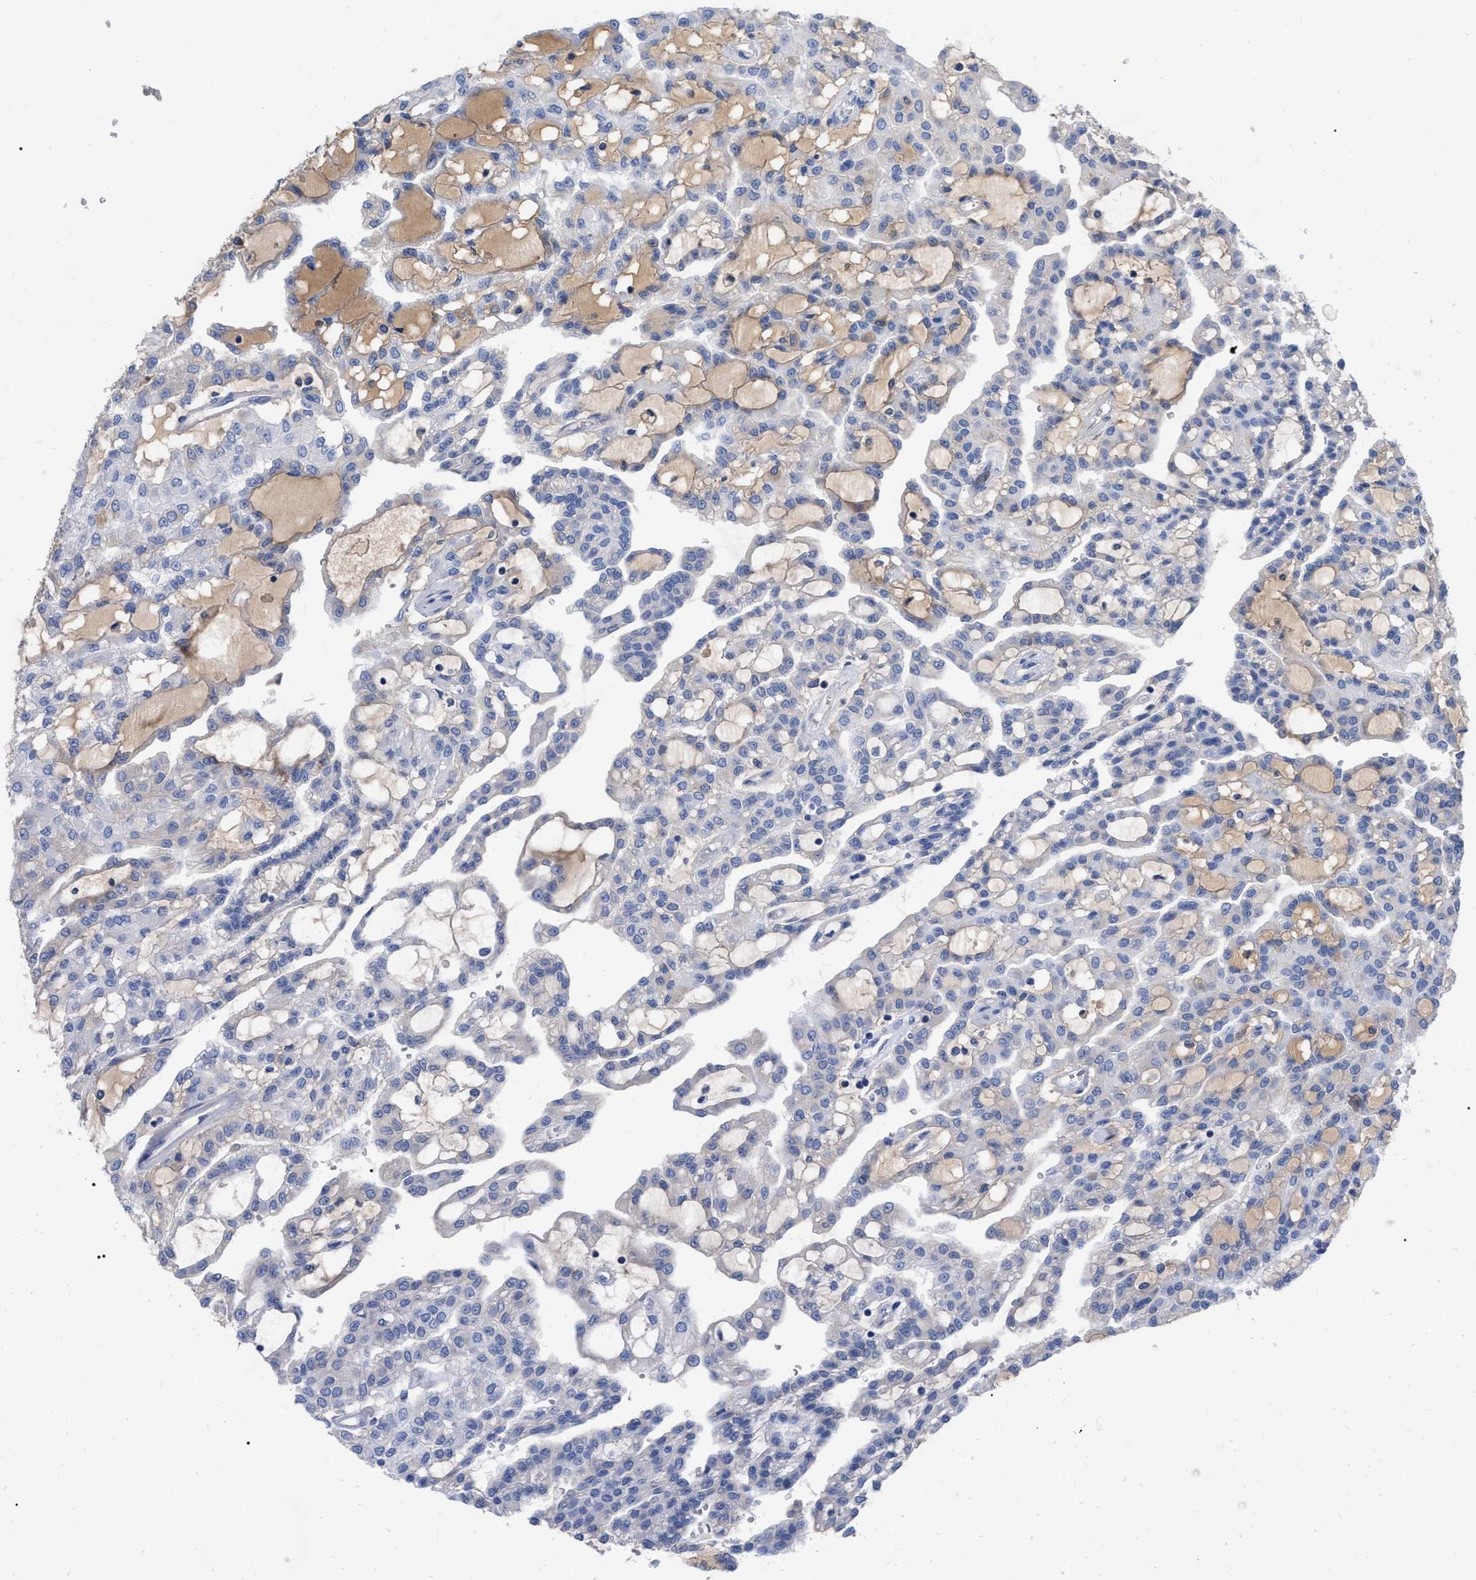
{"staining": {"intensity": "negative", "quantity": "none", "location": "none"}, "tissue": "renal cancer", "cell_type": "Tumor cells", "image_type": "cancer", "snomed": [{"axis": "morphology", "description": "Adenocarcinoma, NOS"}, {"axis": "topography", "description": "Kidney"}], "caption": "DAB (3,3'-diaminobenzidine) immunohistochemical staining of human adenocarcinoma (renal) demonstrates no significant staining in tumor cells.", "gene": "IGHV5-51", "patient": {"sex": "male", "age": 63}}